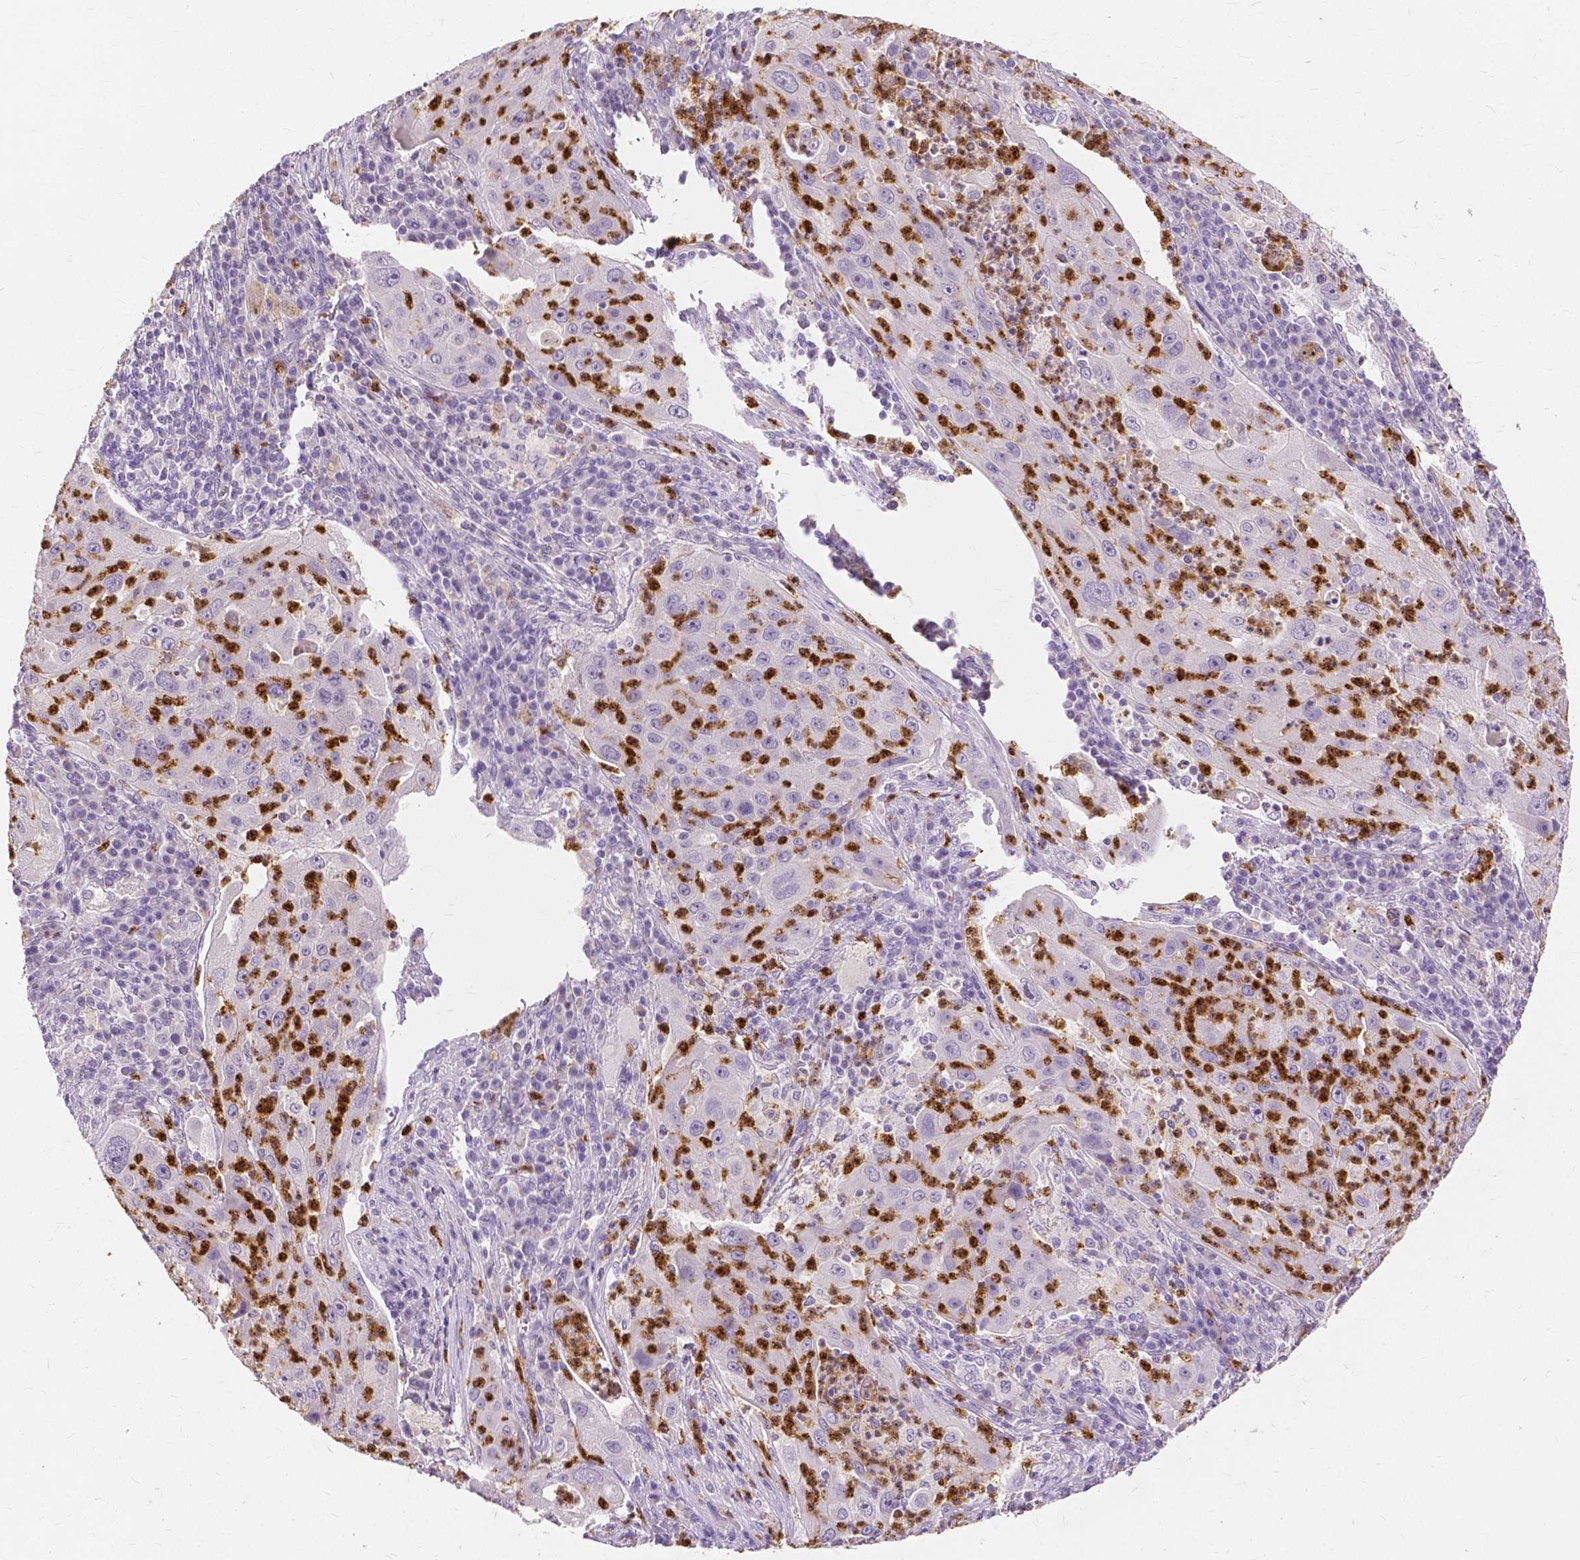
{"staining": {"intensity": "negative", "quantity": "none", "location": "none"}, "tissue": "lung cancer", "cell_type": "Tumor cells", "image_type": "cancer", "snomed": [{"axis": "morphology", "description": "Squamous cell carcinoma, NOS"}, {"axis": "topography", "description": "Lung"}], "caption": "Squamous cell carcinoma (lung) was stained to show a protein in brown. There is no significant expression in tumor cells.", "gene": "CXCR2", "patient": {"sex": "female", "age": 59}}